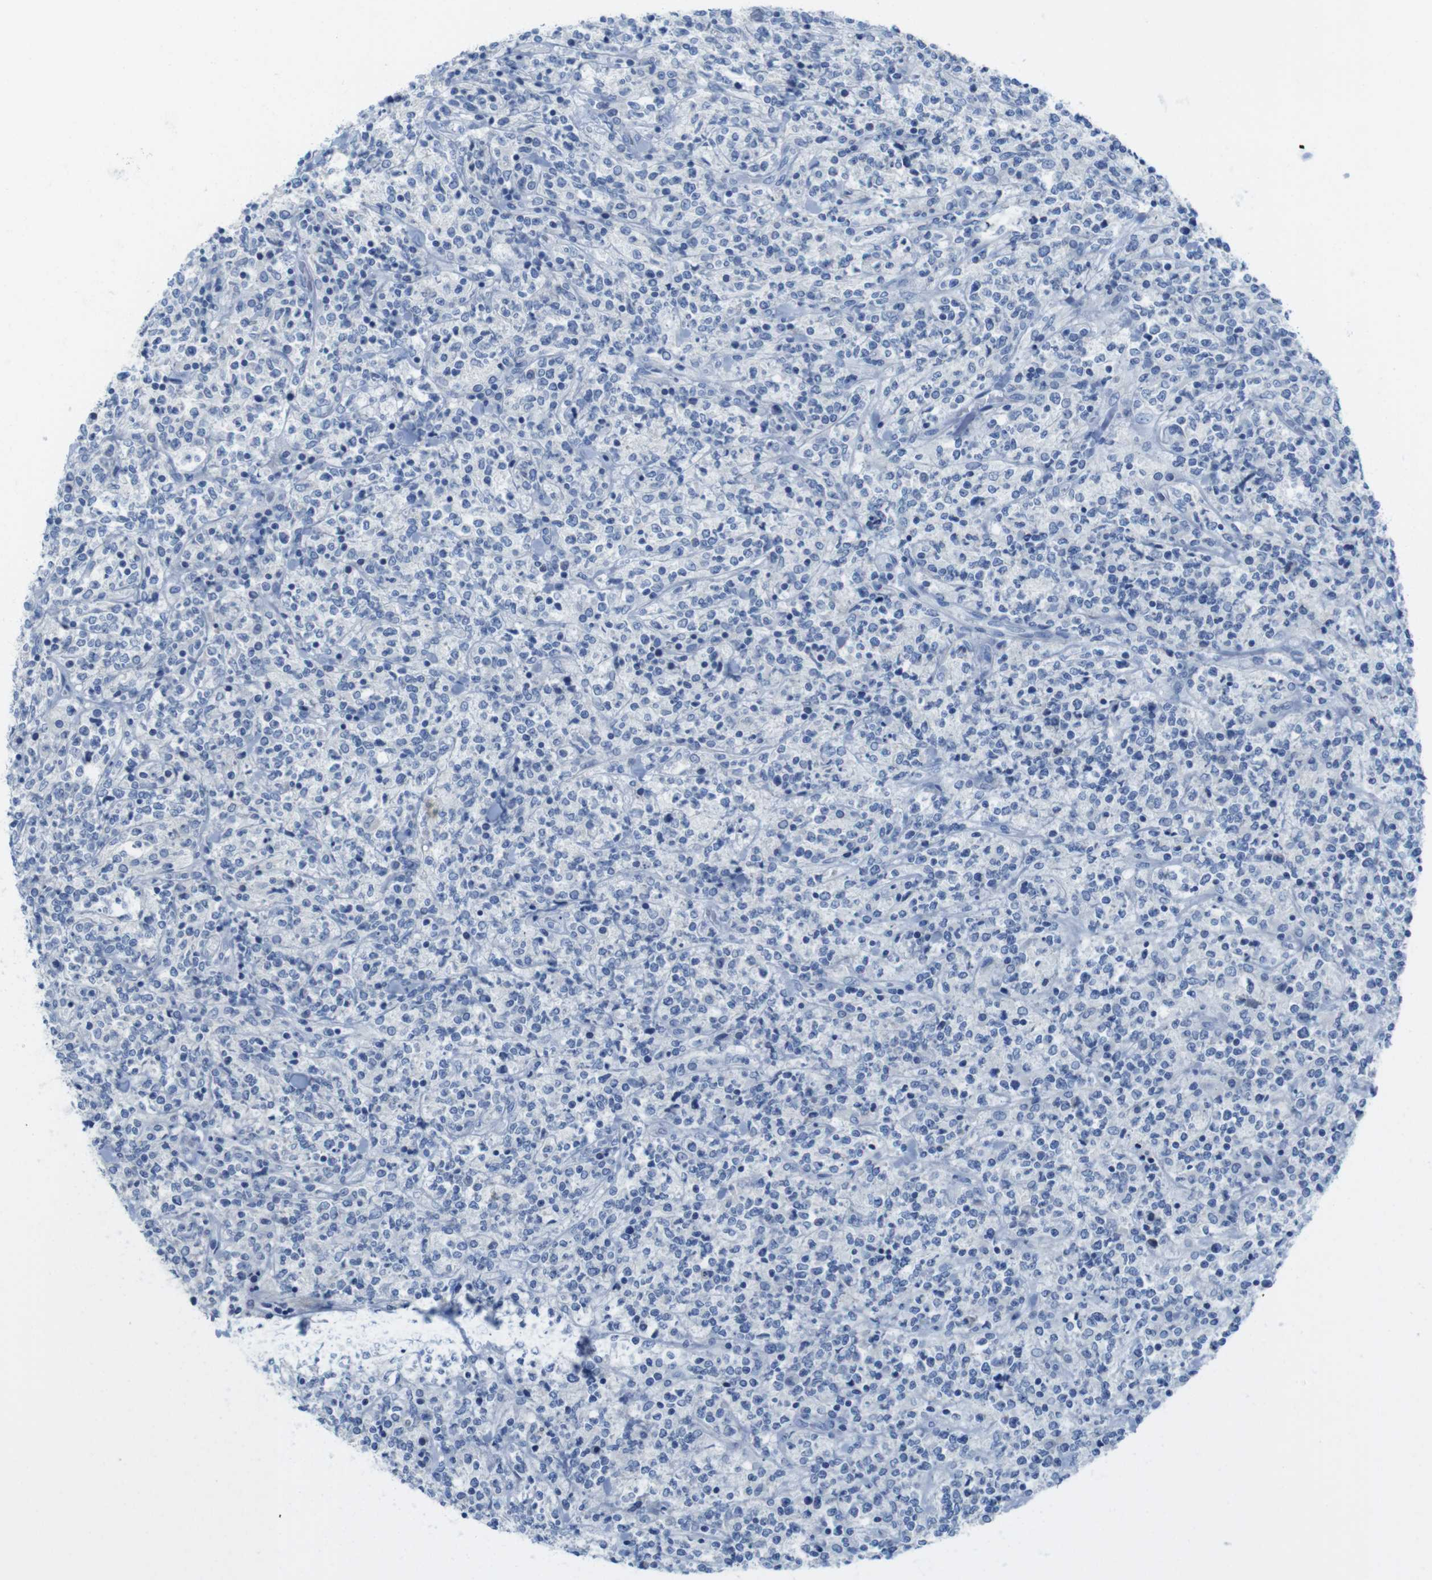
{"staining": {"intensity": "negative", "quantity": "none", "location": "none"}, "tissue": "lymphoma", "cell_type": "Tumor cells", "image_type": "cancer", "snomed": [{"axis": "morphology", "description": "Malignant lymphoma, non-Hodgkin's type, High grade"}, {"axis": "topography", "description": "Soft tissue"}], "caption": "A high-resolution histopathology image shows immunohistochemistry (IHC) staining of lymphoma, which displays no significant staining in tumor cells. Brightfield microscopy of IHC stained with DAB (brown) and hematoxylin (blue), captured at high magnification.", "gene": "ASIC5", "patient": {"sex": "male", "age": 18}}